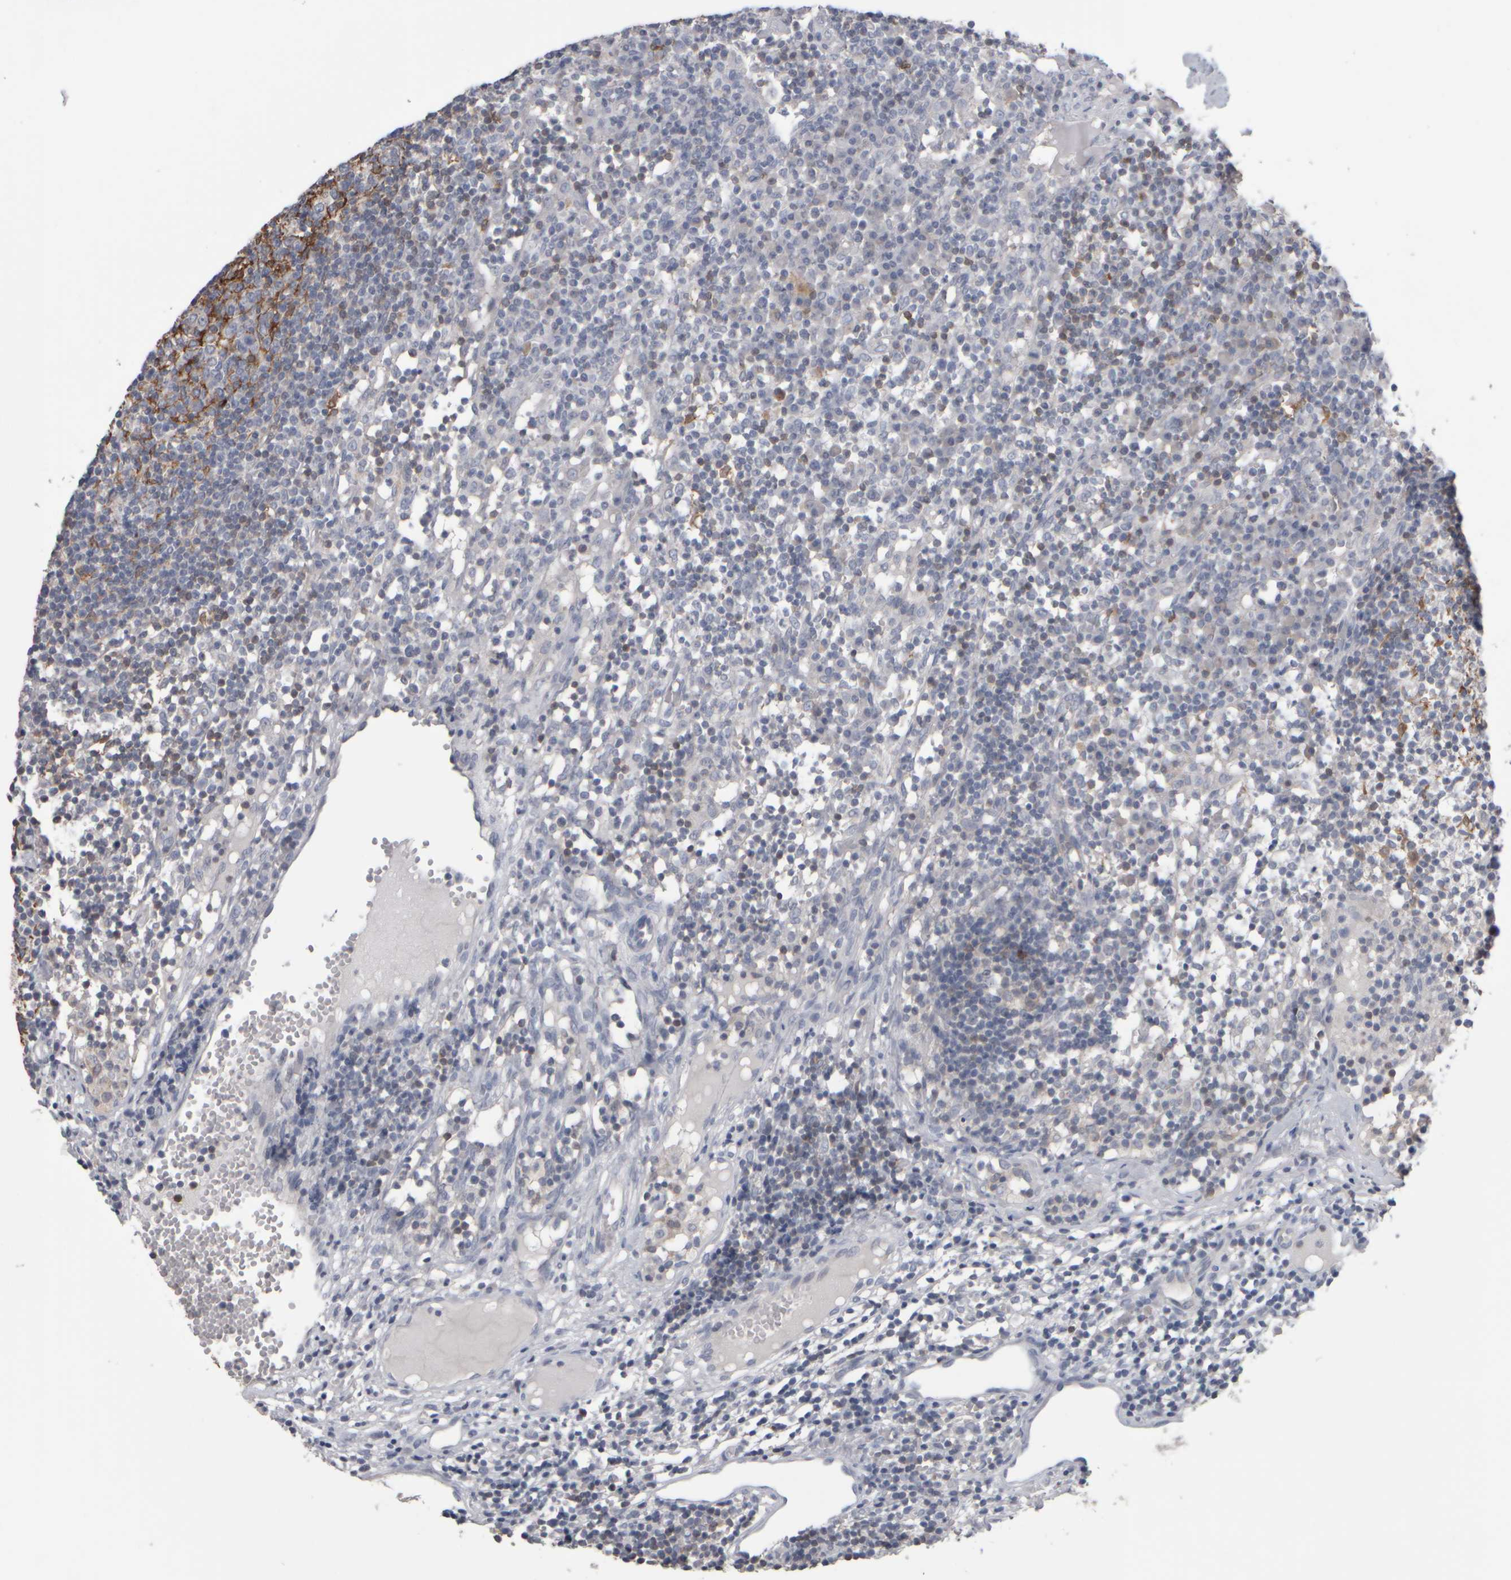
{"staining": {"intensity": "moderate", "quantity": "<25%", "location": "cytoplasmic/membranous"}, "tissue": "lymph node", "cell_type": "Germinal center cells", "image_type": "normal", "snomed": [{"axis": "morphology", "description": "Normal tissue, NOS"}, {"axis": "morphology", "description": "Inflammation, NOS"}, {"axis": "topography", "description": "Lymph node"}], "caption": "IHC image of benign human lymph node stained for a protein (brown), which demonstrates low levels of moderate cytoplasmic/membranous positivity in approximately <25% of germinal center cells.", "gene": "EPHX2", "patient": {"sex": "male", "age": 55}}